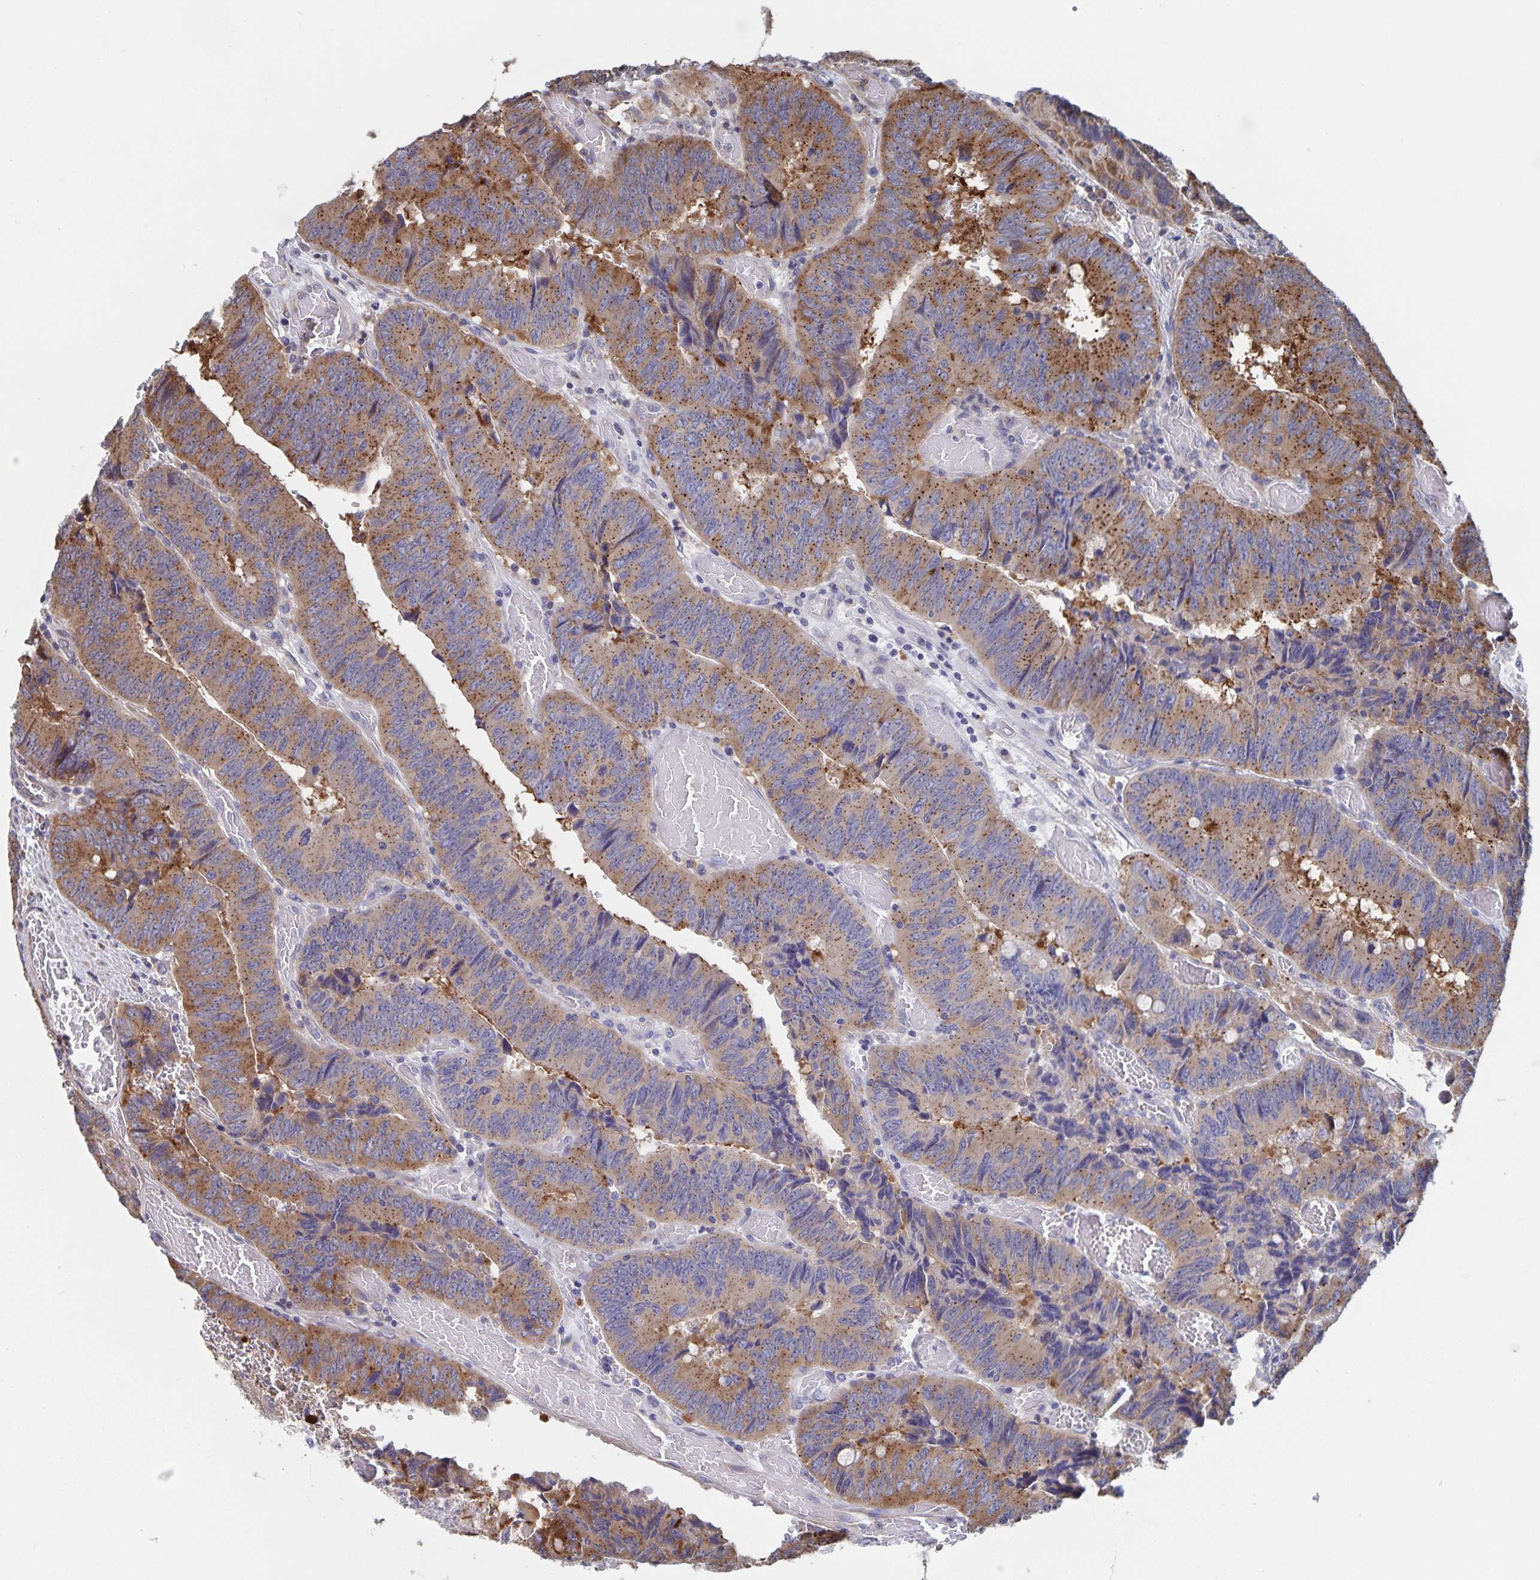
{"staining": {"intensity": "moderate", "quantity": ">75%", "location": "cytoplasmic/membranous"}, "tissue": "colorectal cancer", "cell_type": "Tumor cells", "image_type": "cancer", "snomed": [{"axis": "morphology", "description": "Adenocarcinoma, NOS"}, {"axis": "topography", "description": "Colon"}], "caption": "Immunohistochemical staining of colorectal cancer (adenocarcinoma) exhibits medium levels of moderate cytoplasmic/membranous positivity in about >75% of tumor cells.", "gene": "ACACA", "patient": {"sex": "female", "age": 84}}